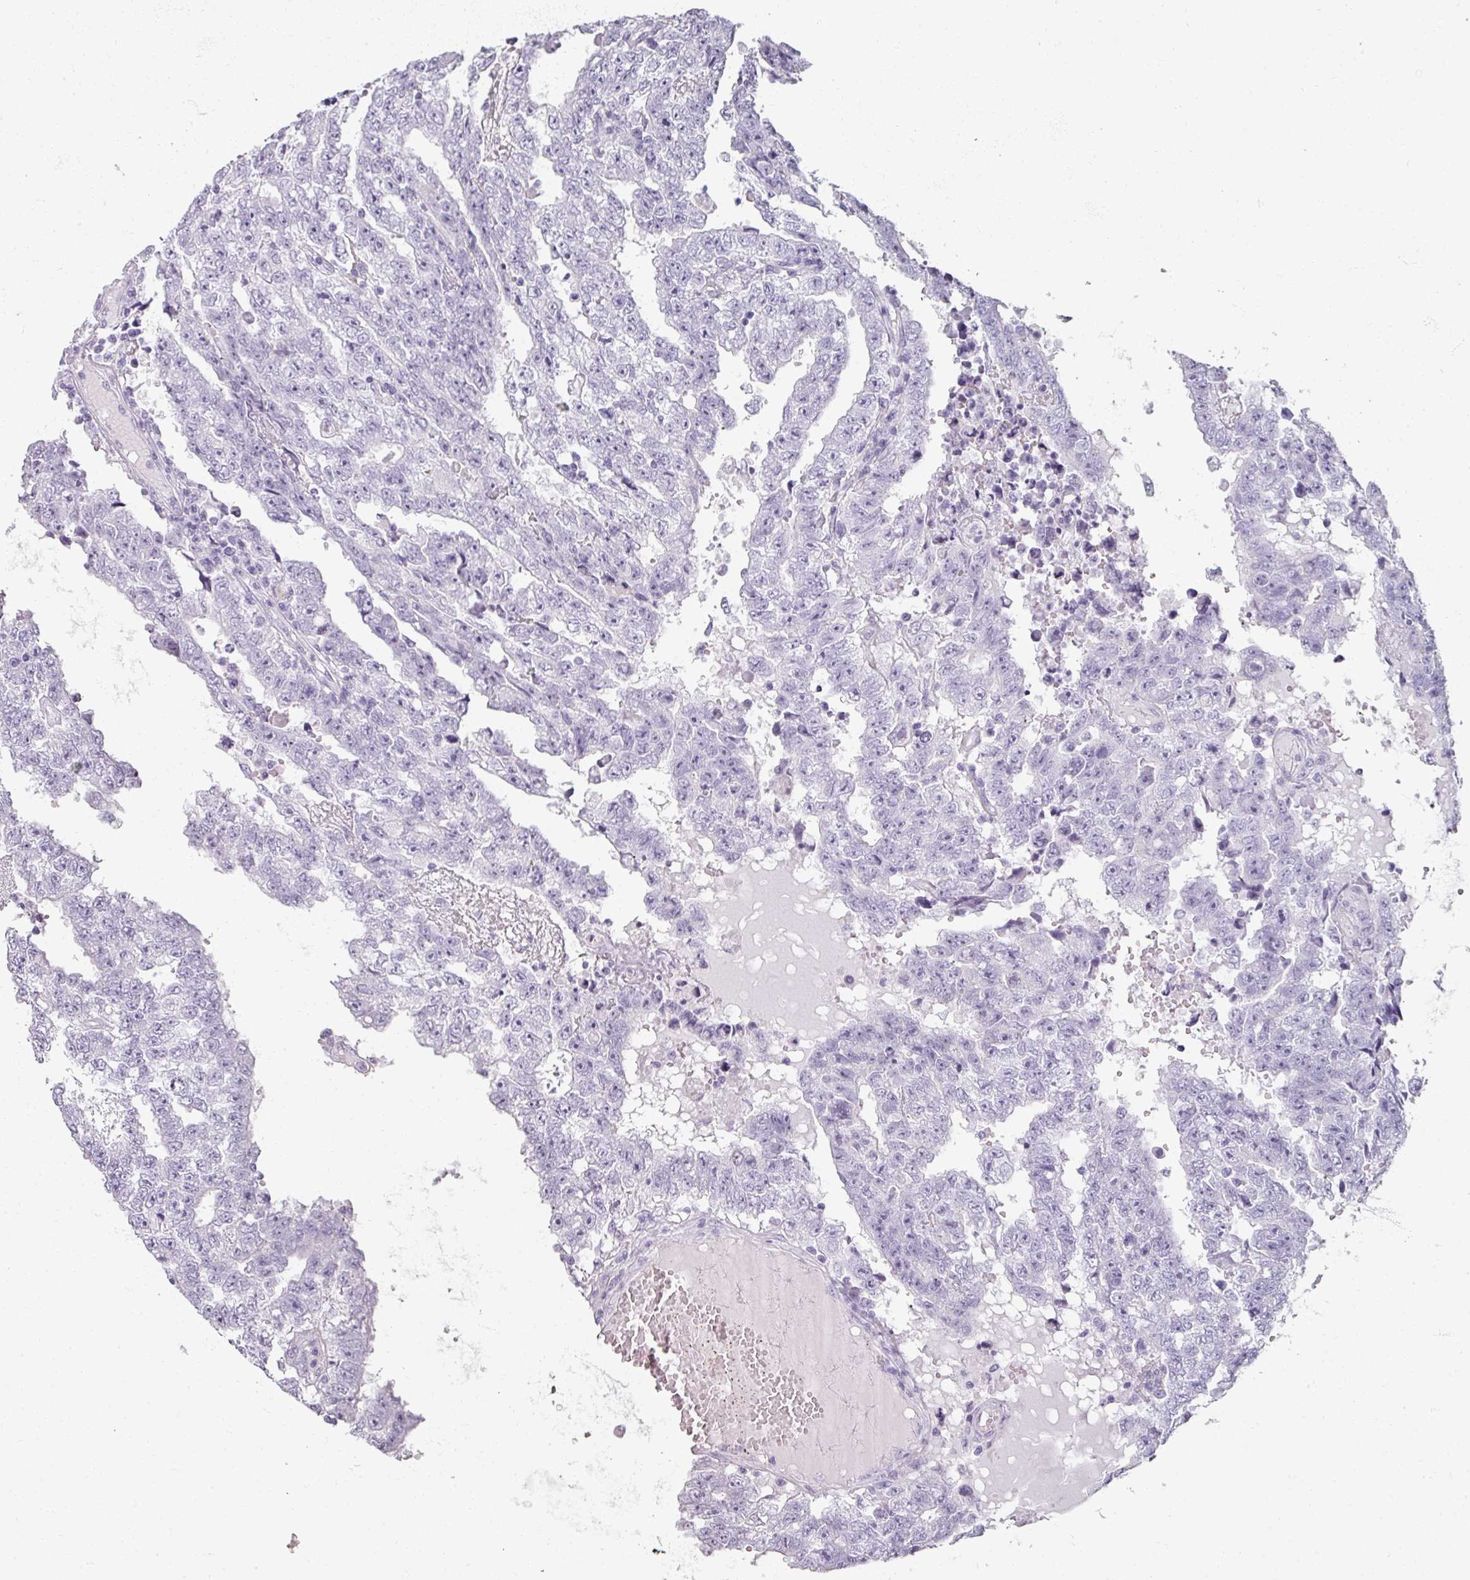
{"staining": {"intensity": "negative", "quantity": "none", "location": "none"}, "tissue": "testis cancer", "cell_type": "Tumor cells", "image_type": "cancer", "snomed": [{"axis": "morphology", "description": "Carcinoma, Embryonal, NOS"}, {"axis": "topography", "description": "Testis"}], "caption": "Testis cancer stained for a protein using IHC reveals no expression tumor cells.", "gene": "REG3G", "patient": {"sex": "male", "age": 25}}